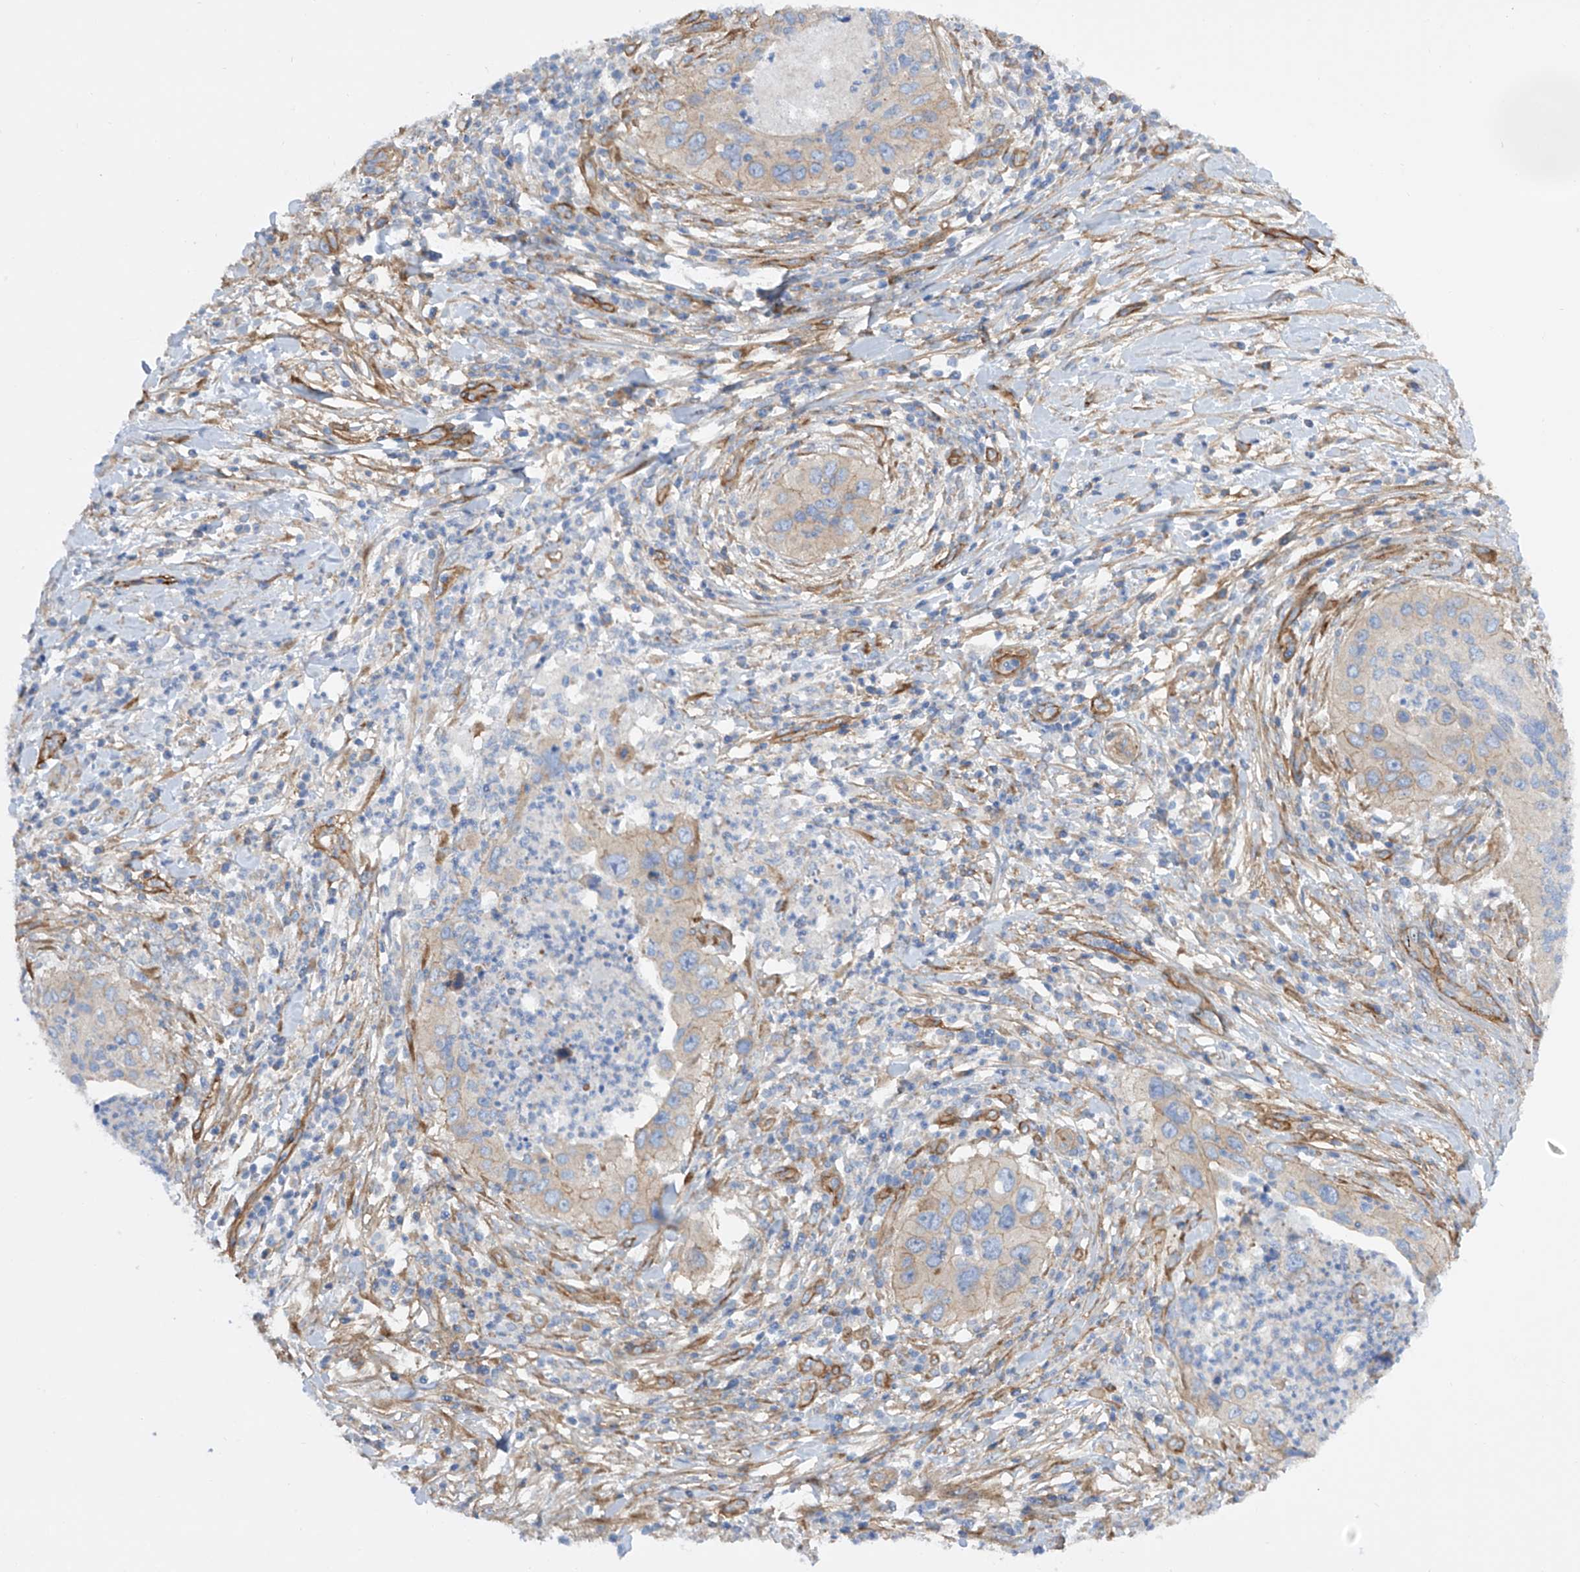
{"staining": {"intensity": "weak", "quantity": "<25%", "location": "cytoplasmic/membranous"}, "tissue": "cervical cancer", "cell_type": "Tumor cells", "image_type": "cancer", "snomed": [{"axis": "morphology", "description": "Squamous cell carcinoma, NOS"}, {"axis": "topography", "description": "Cervix"}], "caption": "Human squamous cell carcinoma (cervical) stained for a protein using immunohistochemistry demonstrates no expression in tumor cells.", "gene": "LCA5", "patient": {"sex": "female", "age": 38}}